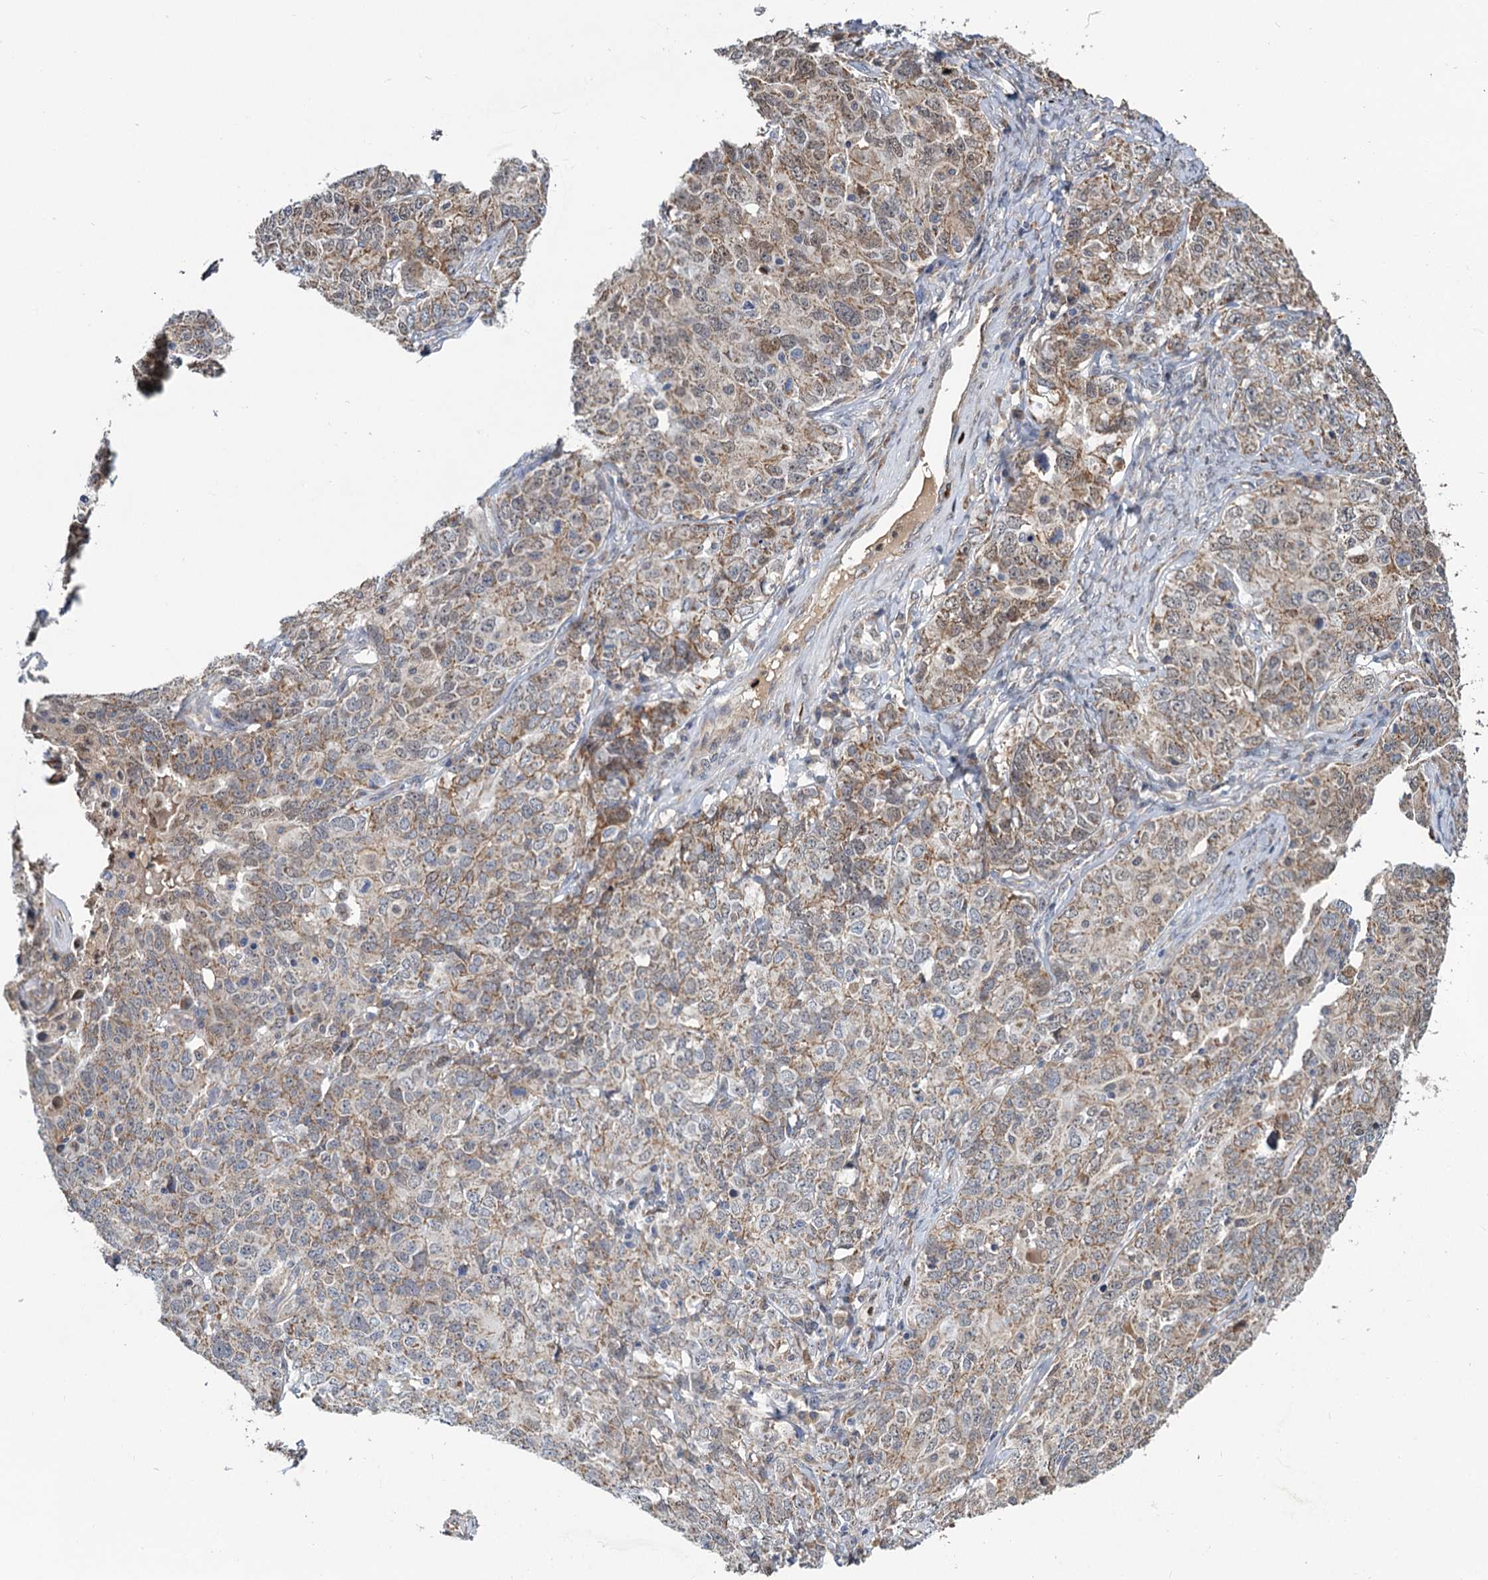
{"staining": {"intensity": "moderate", "quantity": ">75%", "location": "cytoplasmic/membranous"}, "tissue": "ovarian cancer", "cell_type": "Tumor cells", "image_type": "cancer", "snomed": [{"axis": "morphology", "description": "Carcinoma, endometroid"}, {"axis": "topography", "description": "Ovary"}], "caption": "Ovarian endometroid carcinoma stained for a protein demonstrates moderate cytoplasmic/membranous positivity in tumor cells.", "gene": "ALKBH7", "patient": {"sex": "female", "age": 62}}